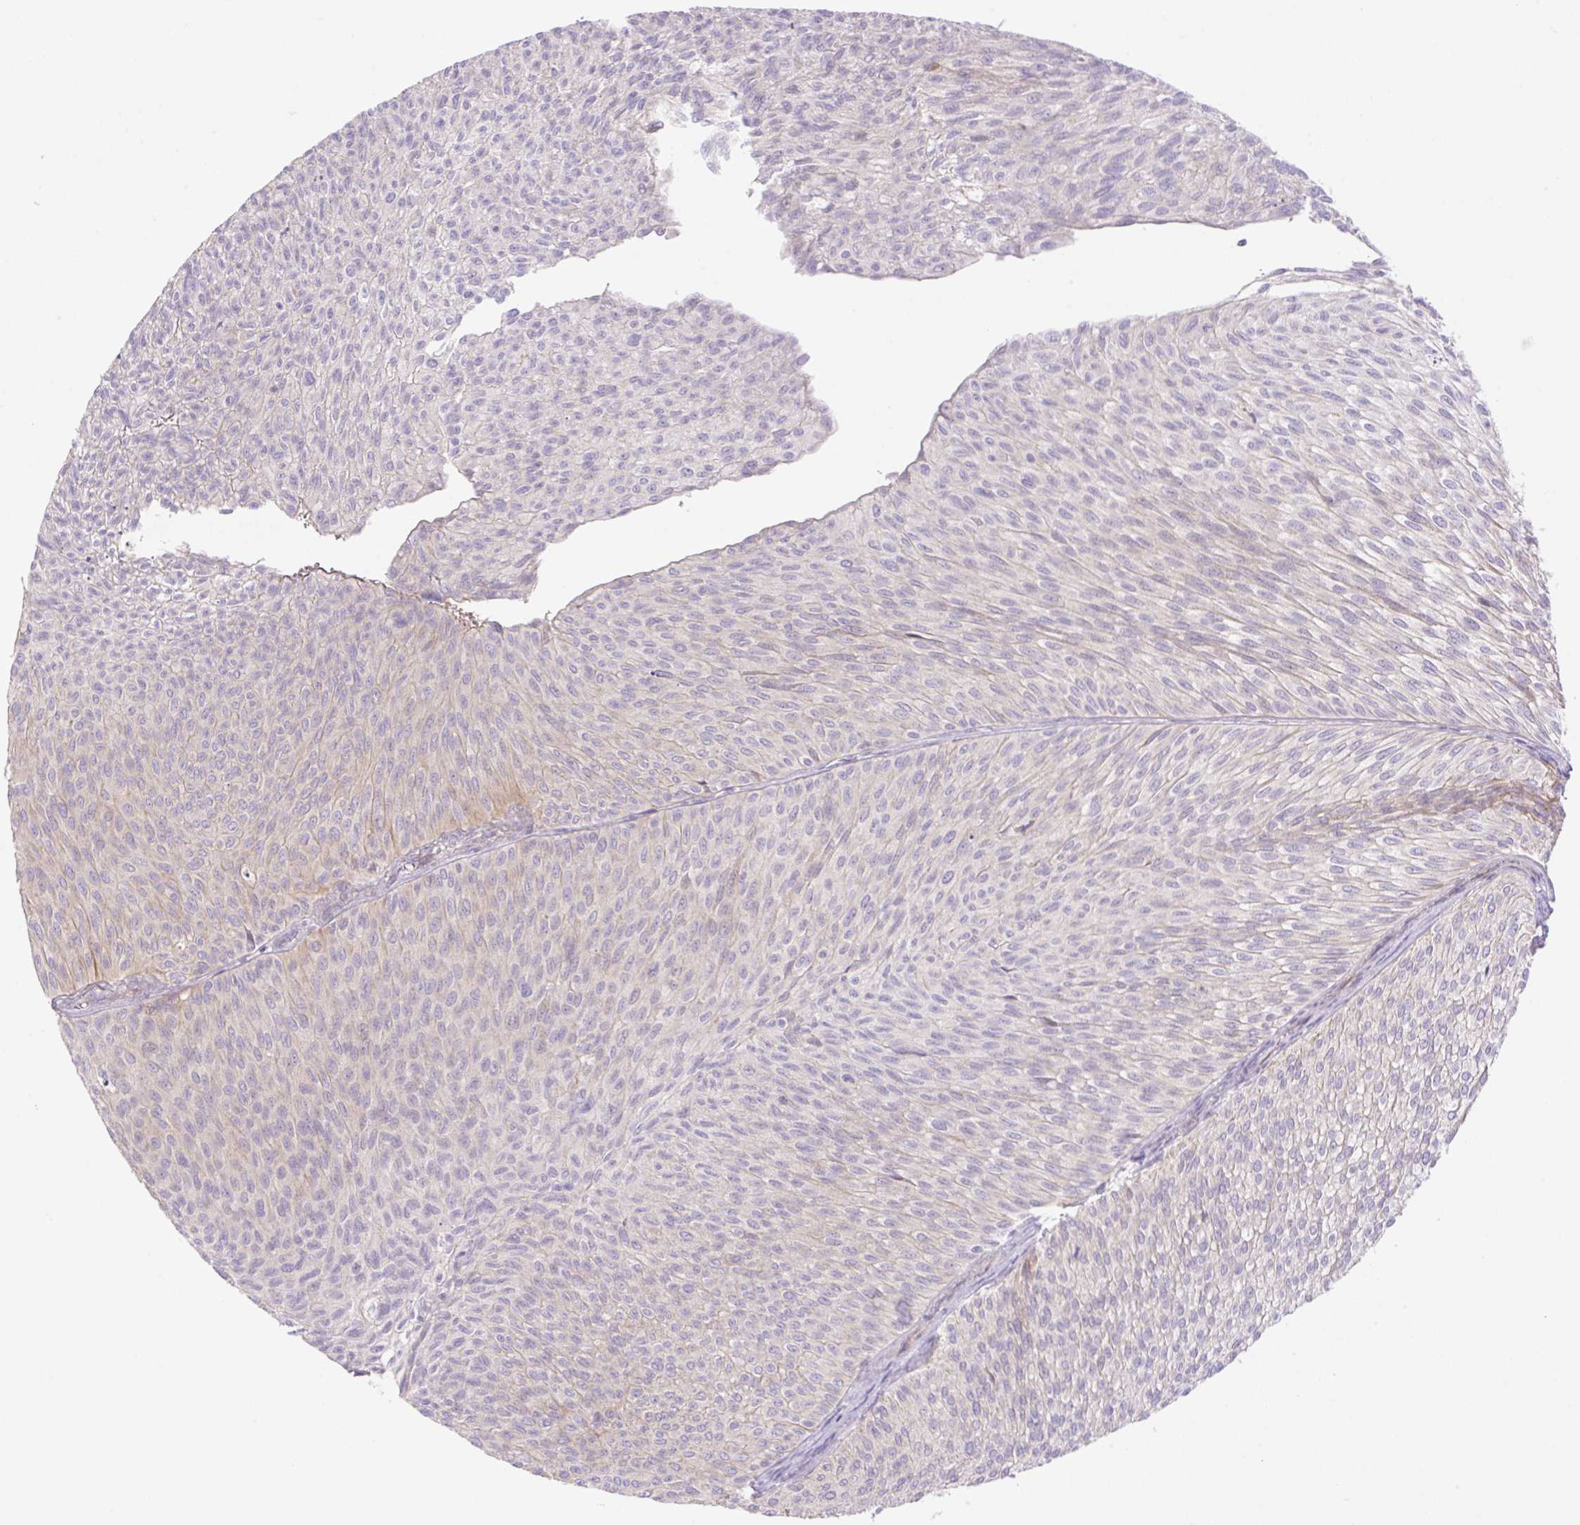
{"staining": {"intensity": "negative", "quantity": "none", "location": "none"}, "tissue": "urothelial cancer", "cell_type": "Tumor cells", "image_type": "cancer", "snomed": [{"axis": "morphology", "description": "Urothelial carcinoma, Low grade"}, {"axis": "topography", "description": "Urinary bladder"}], "caption": "An immunohistochemistry micrograph of urothelial carcinoma (low-grade) is shown. There is no staining in tumor cells of urothelial carcinoma (low-grade). (Brightfield microscopy of DAB immunohistochemistry (IHC) at high magnification).", "gene": "VPS25", "patient": {"sex": "male", "age": 91}}